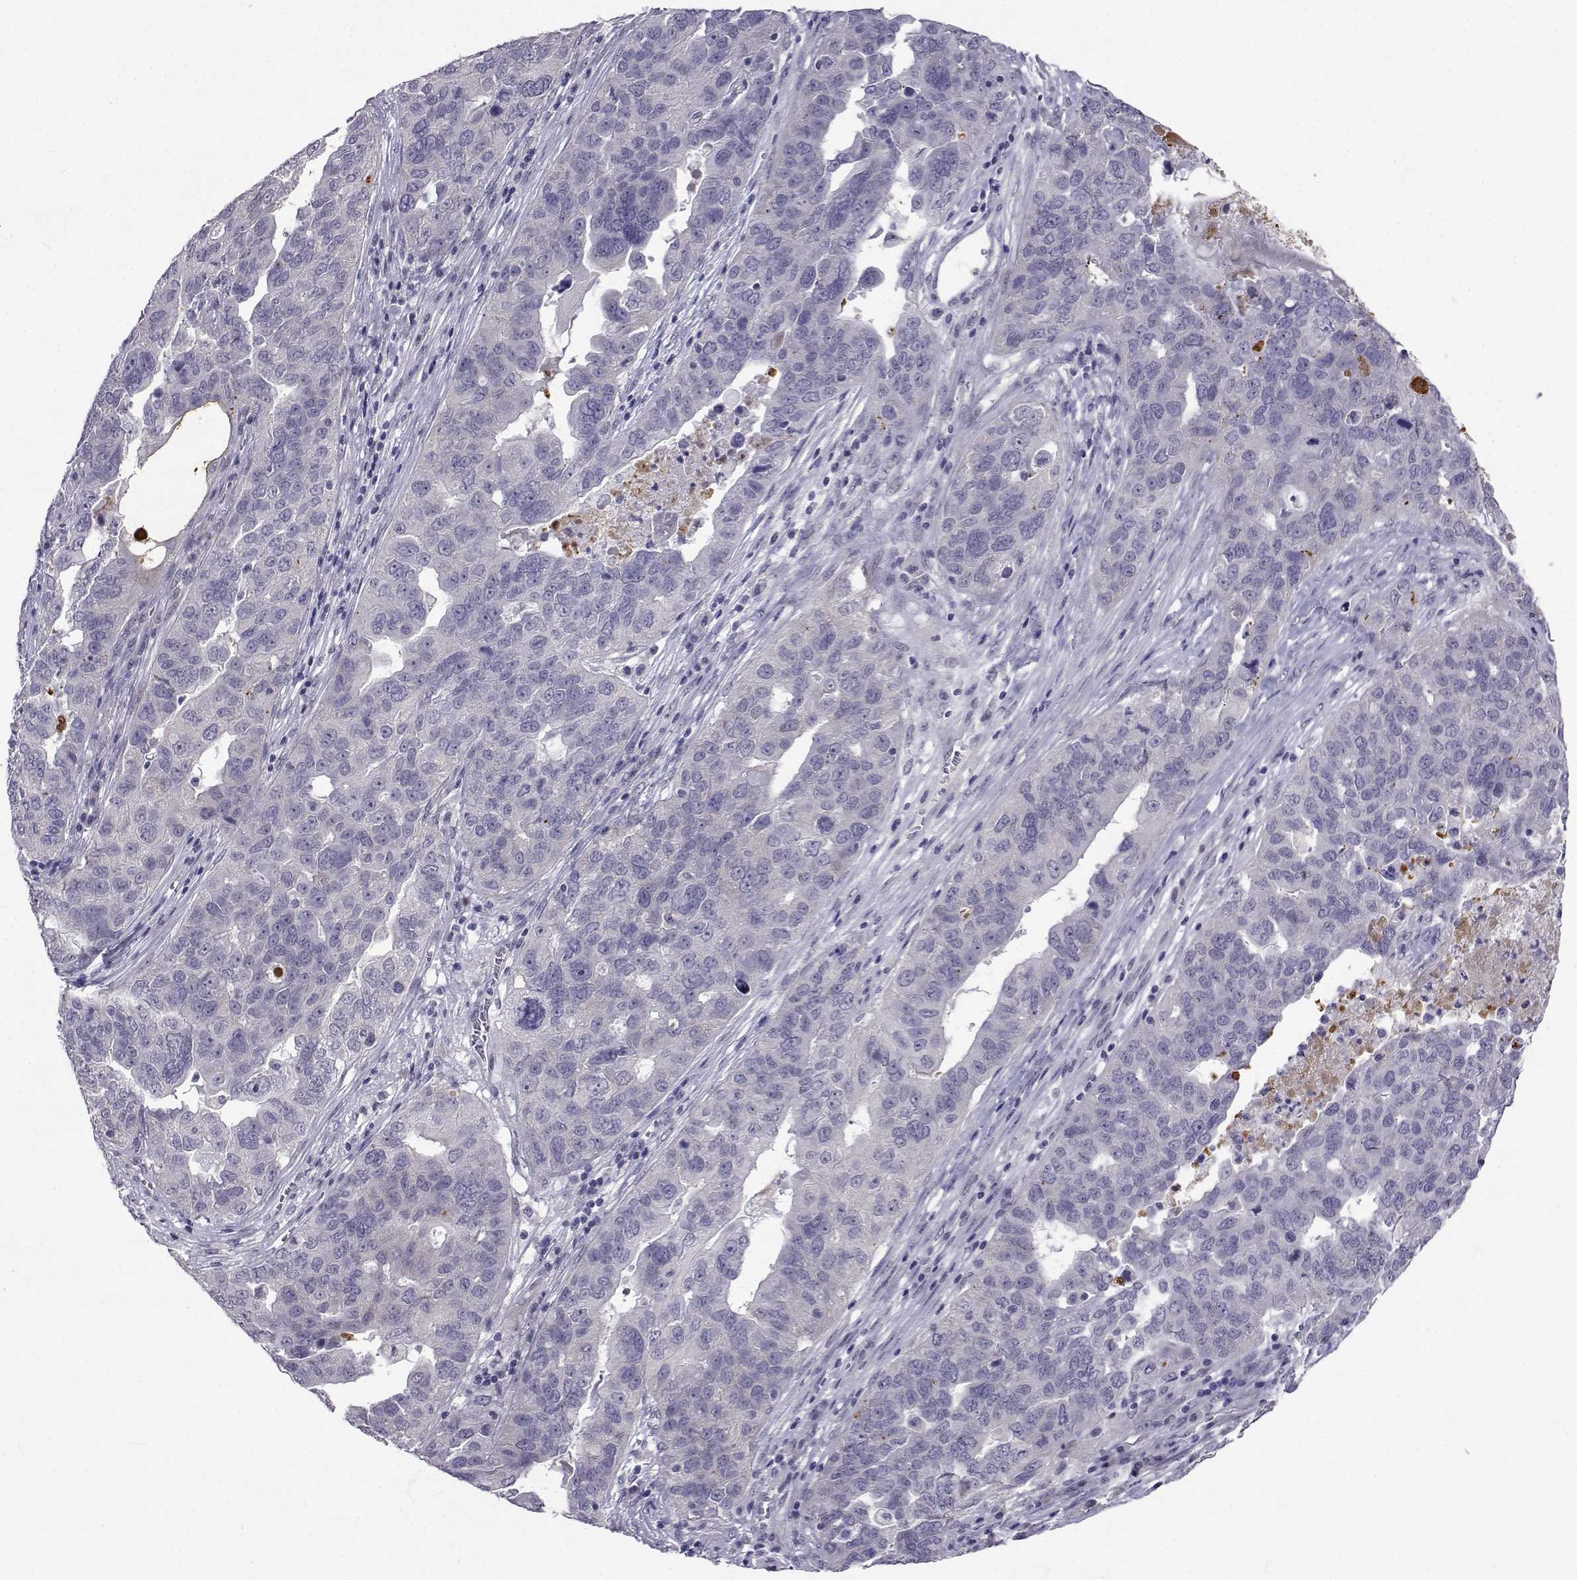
{"staining": {"intensity": "negative", "quantity": "none", "location": "none"}, "tissue": "ovarian cancer", "cell_type": "Tumor cells", "image_type": "cancer", "snomed": [{"axis": "morphology", "description": "Carcinoma, endometroid"}, {"axis": "topography", "description": "Soft tissue"}, {"axis": "topography", "description": "Ovary"}], "caption": "There is no significant staining in tumor cells of ovarian endometroid carcinoma. (Brightfield microscopy of DAB (3,3'-diaminobenzidine) immunohistochemistry at high magnification).", "gene": "SLC6A3", "patient": {"sex": "female", "age": 52}}